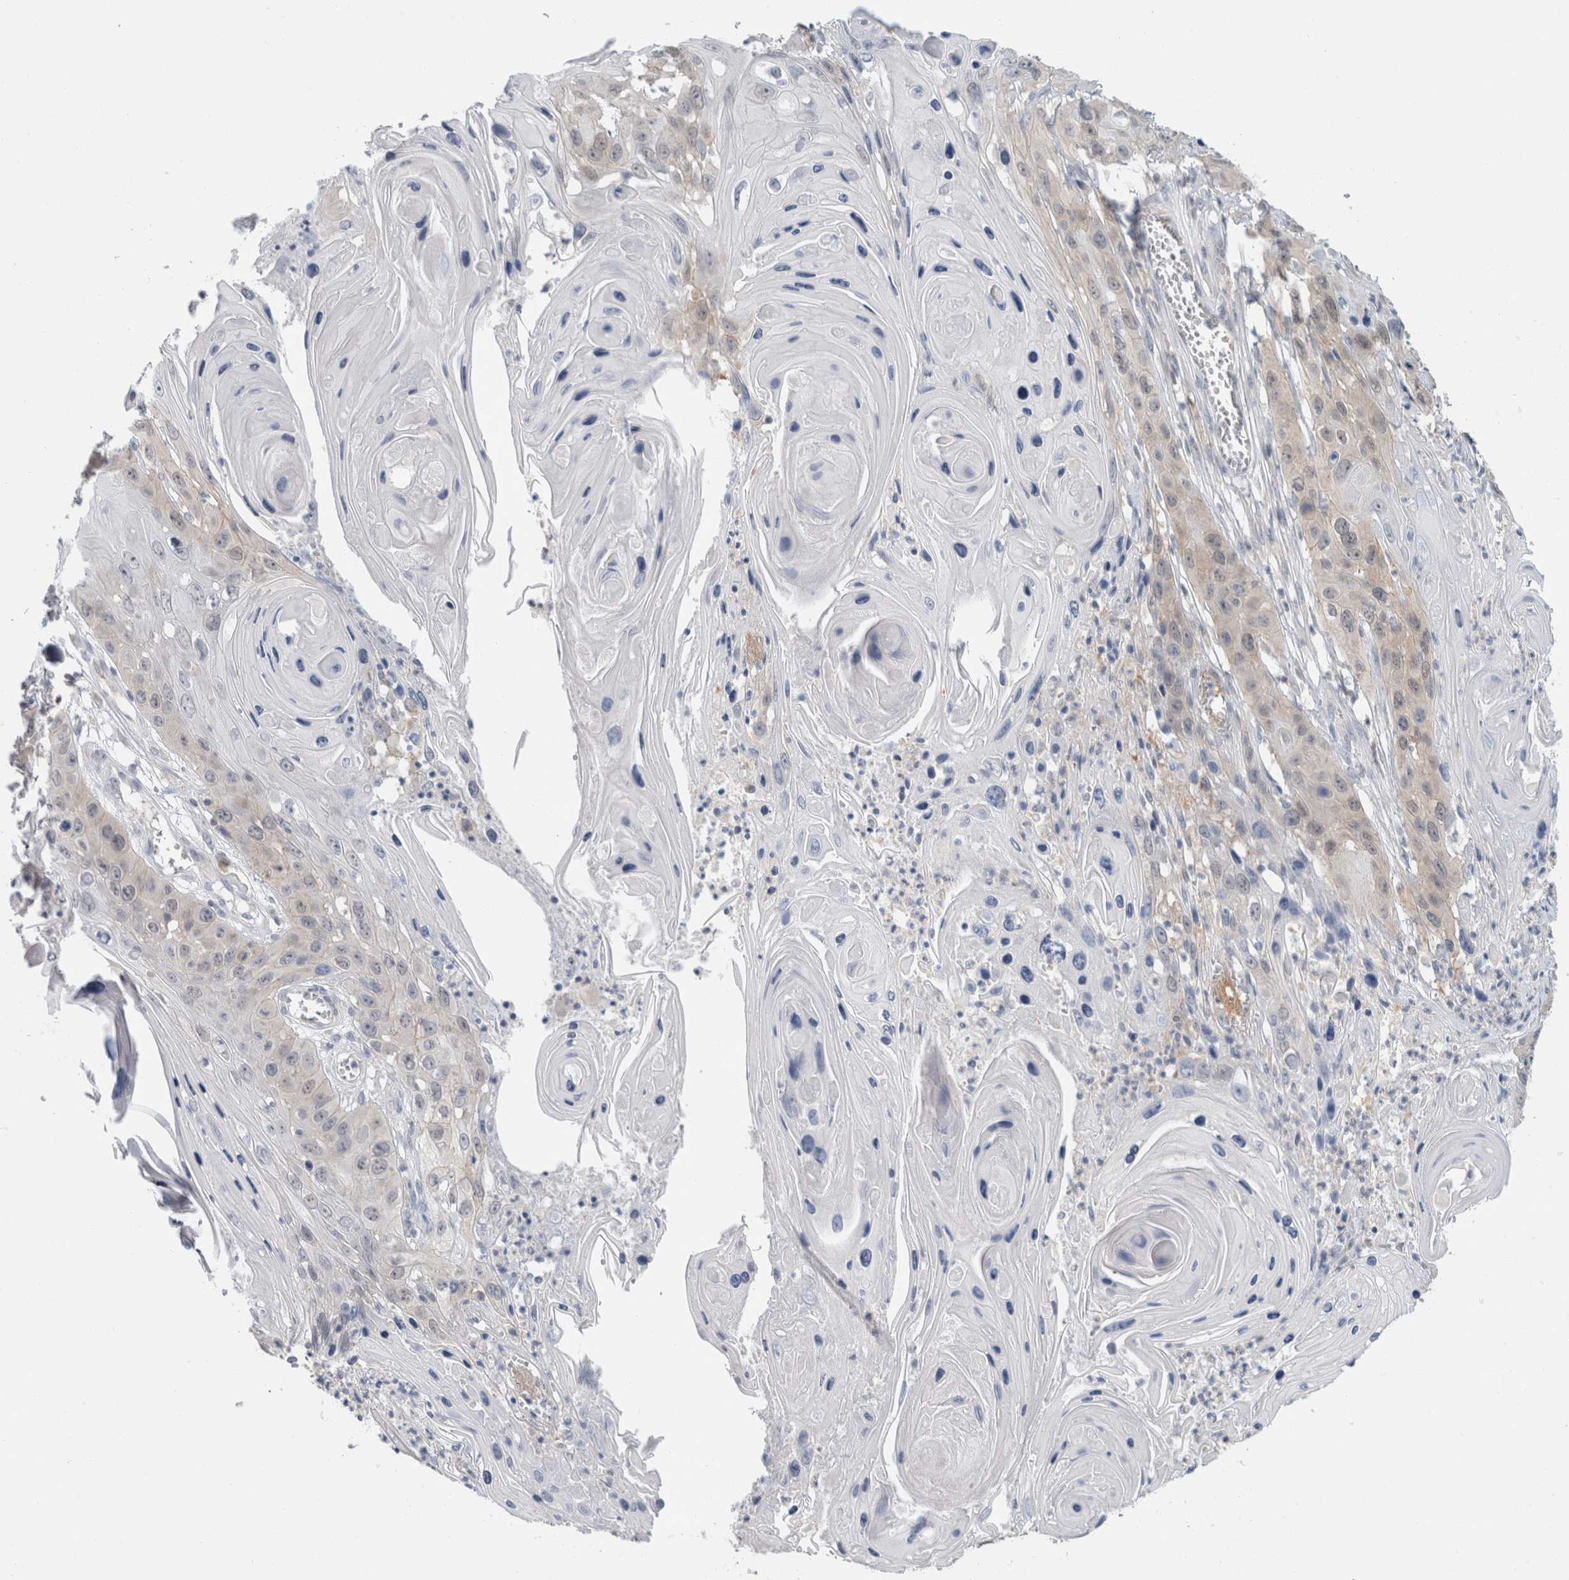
{"staining": {"intensity": "weak", "quantity": "<25%", "location": "cytoplasmic/membranous"}, "tissue": "skin cancer", "cell_type": "Tumor cells", "image_type": "cancer", "snomed": [{"axis": "morphology", "description": "Squamous cell carcinoma, NOS"}, {"axis": "topography", "description": "Skin"}], "caption": "Tumor cells show no significant protein expression in skin squamous cell carcinoma.", "gene": "CASP6", "patient": {"sex": "male", "age": 55}}